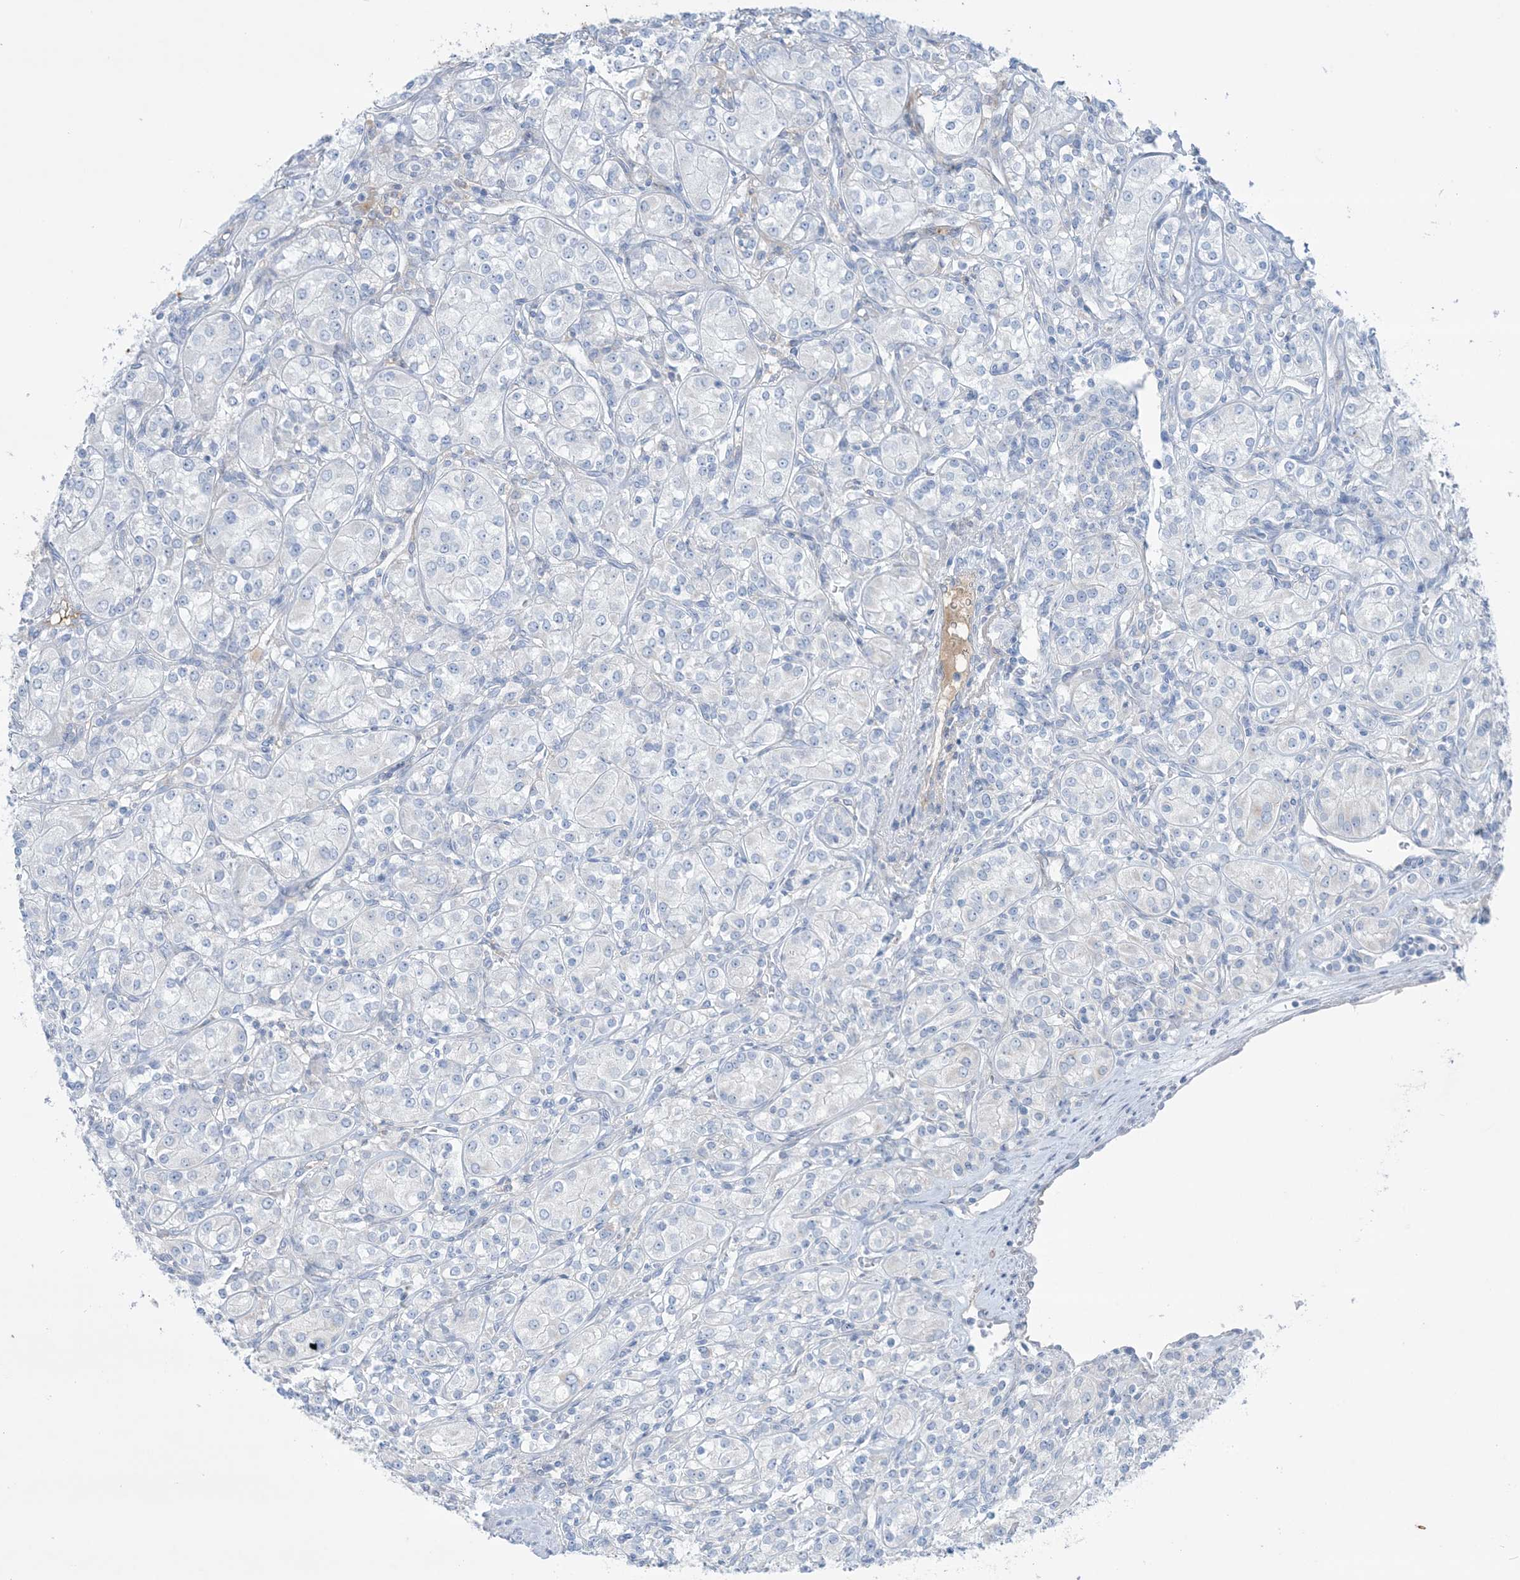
{"staining": {"intensity": "negative", "quantity": "none", "location": "none"}, "tissue": "renal cancer", "cell_type": "Tumor cells", "image_type": "cancer", "snomed": [{"axis": "morphology", "description": "Adenocarcinoma, NOS"}, {"axis": "topography", "description": "Kidney"}], "caption": "The histopathology image shows no significant expression in tumor cells of renal cancer (adenocarcinoma).", "gene": "ATP11C", "patient": {"sex": "male", "age": 77}}